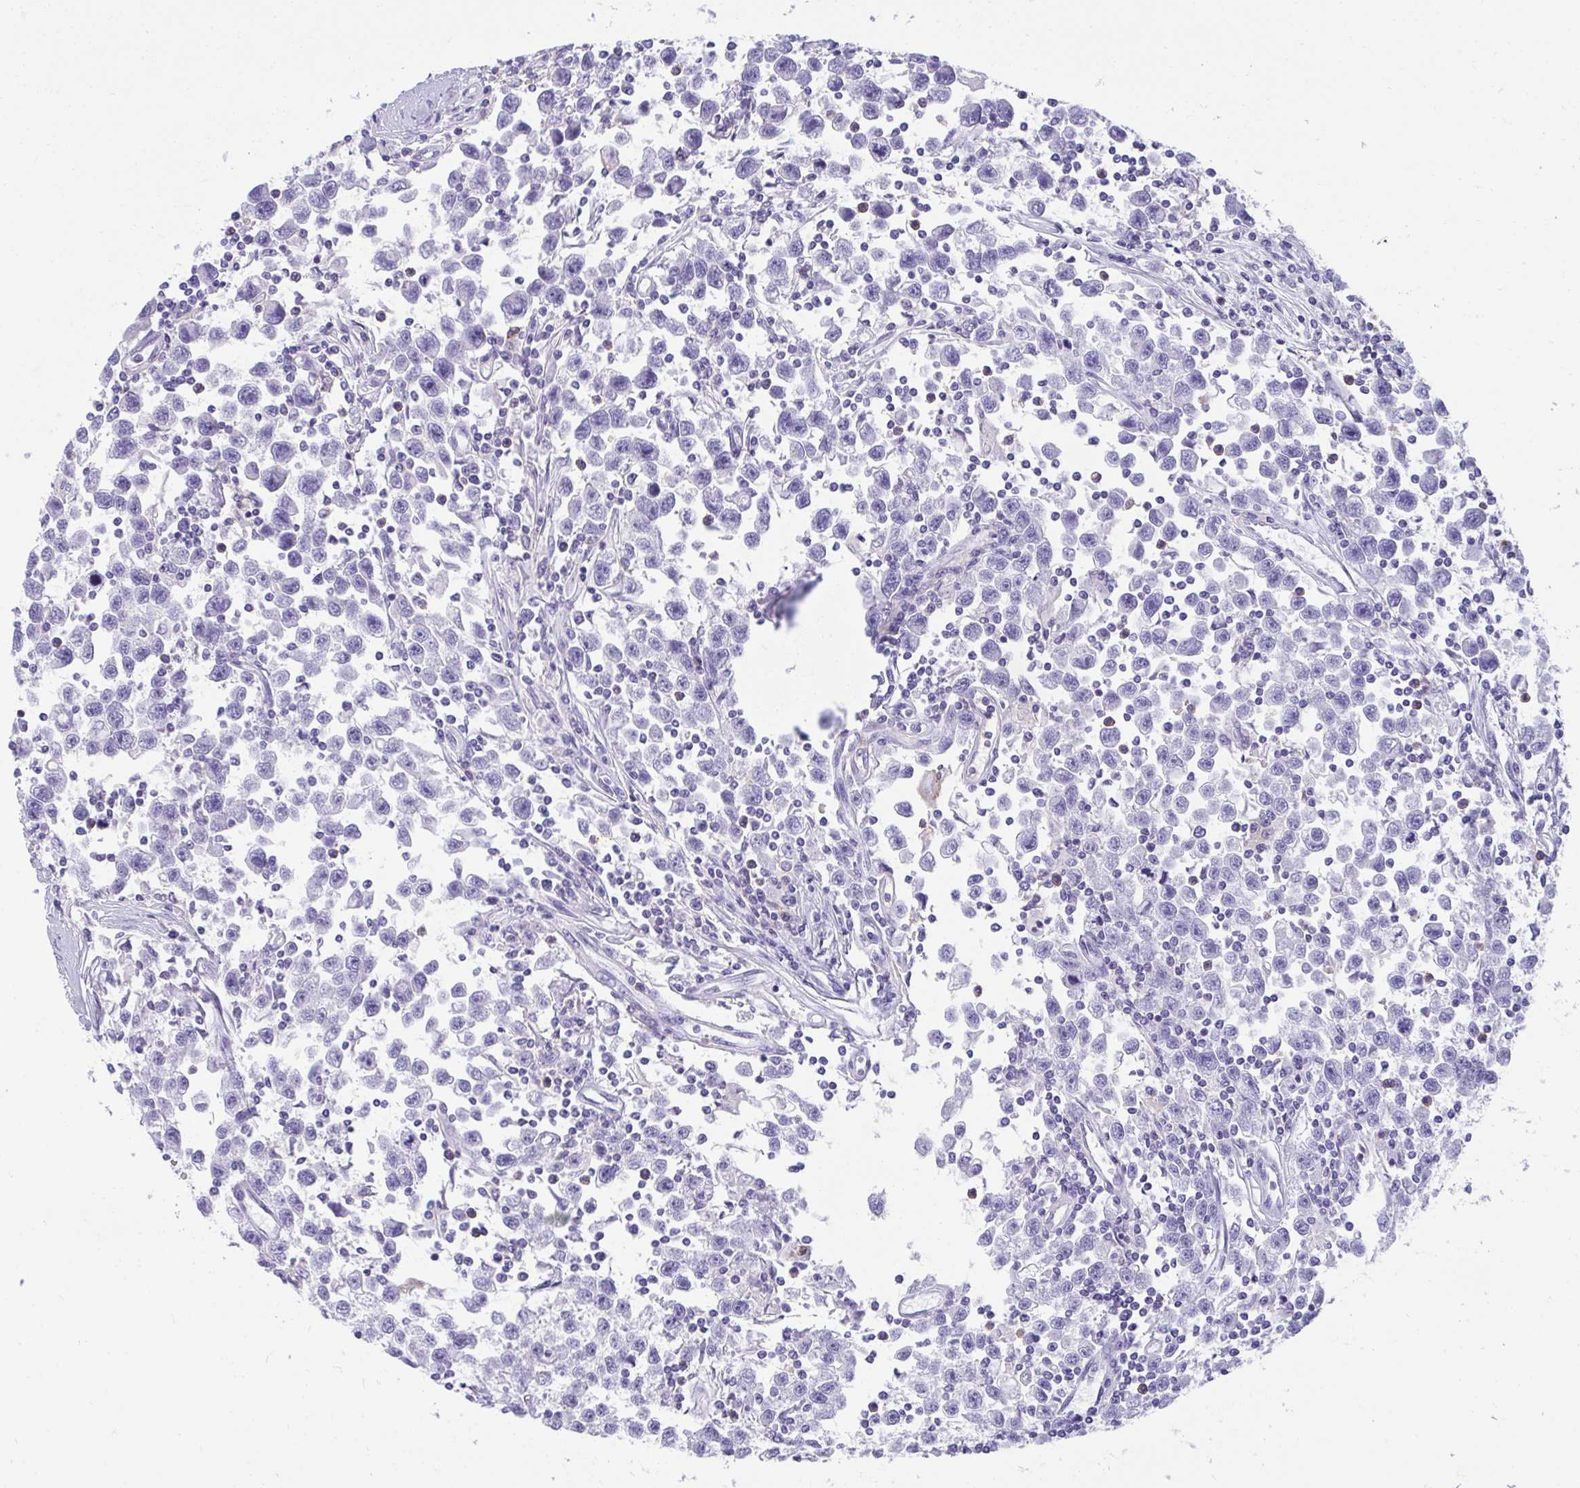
{"staining": {"intensity": "negative", "quantity": "none", "location": "none"}, "tissue": "testis cancer", "cell_type": "Tumor cells", "image_type": "cancer", "snomed": [{"axis": "morphology", "description": "Seminoma, NOS"}, {"axis": "topography", "description": "Testis"}], "caption": "A micrograph of seminoma (testis) stained for a protein exhibits no brown staining in tumor cells.", "gene": "SPN", "patient": {"sex": "male", "age": 31}}